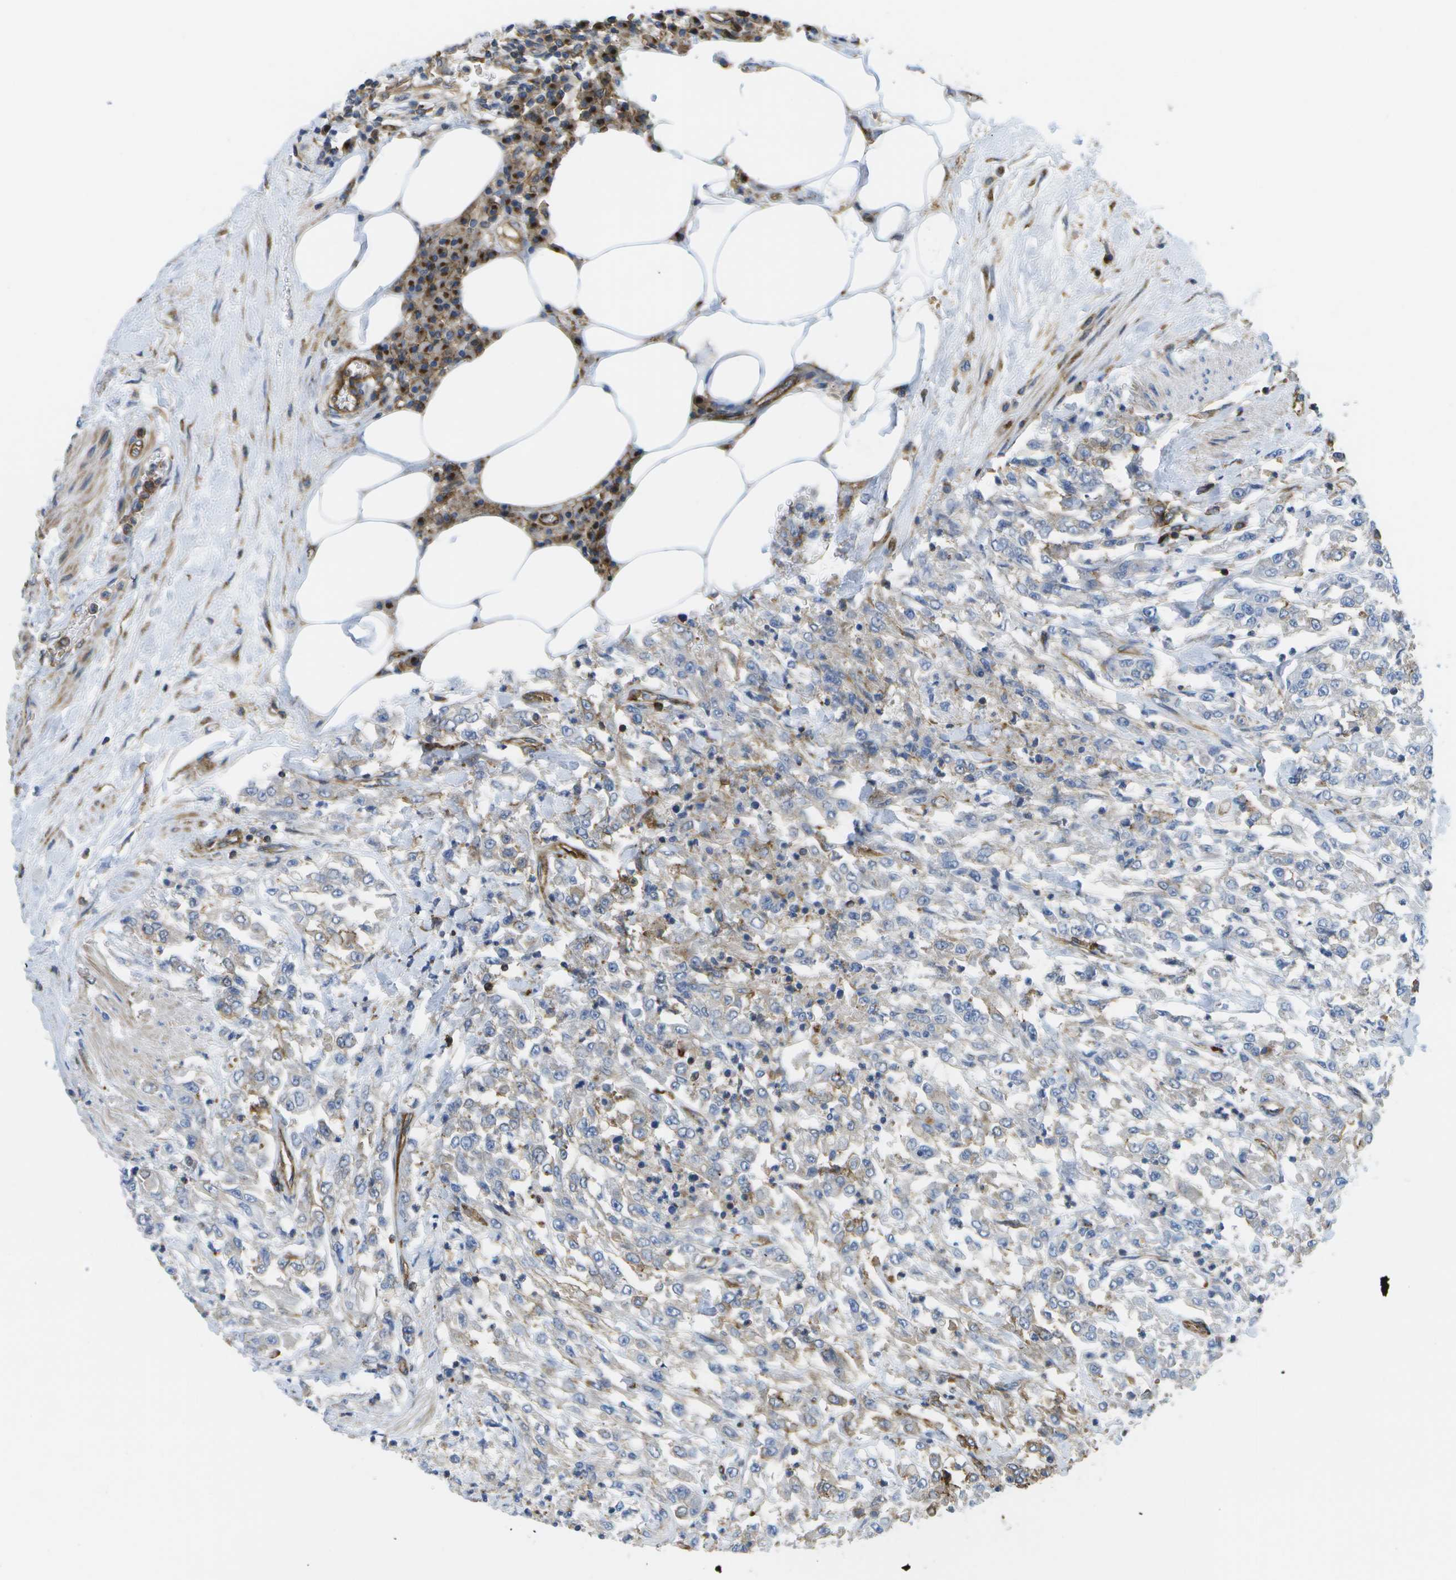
{"staining": {"intensity": "weak", "quantity": "25%-75%", "location": "cytoplasmic/membranous"}, "tissue": "urothelial cancer", "cell_type": "Tumor cells", "image_type": "cancer", "snomed": [{"axis": "morphology", "description": "Urothelial carcinoma, High grade"}, {"axis": "topography", "description": "Urinary bladder"}], "caption": "IHC photomicrograph of urothelial carcinoma (high-grade) stained for a protein (brown), which reveals low levels of weak cytoplasmic/membranous positivity in approximately 25%-75% of tumor cells.", "gene": "BST2", "patient": {"sex": "male", "age": 46}}